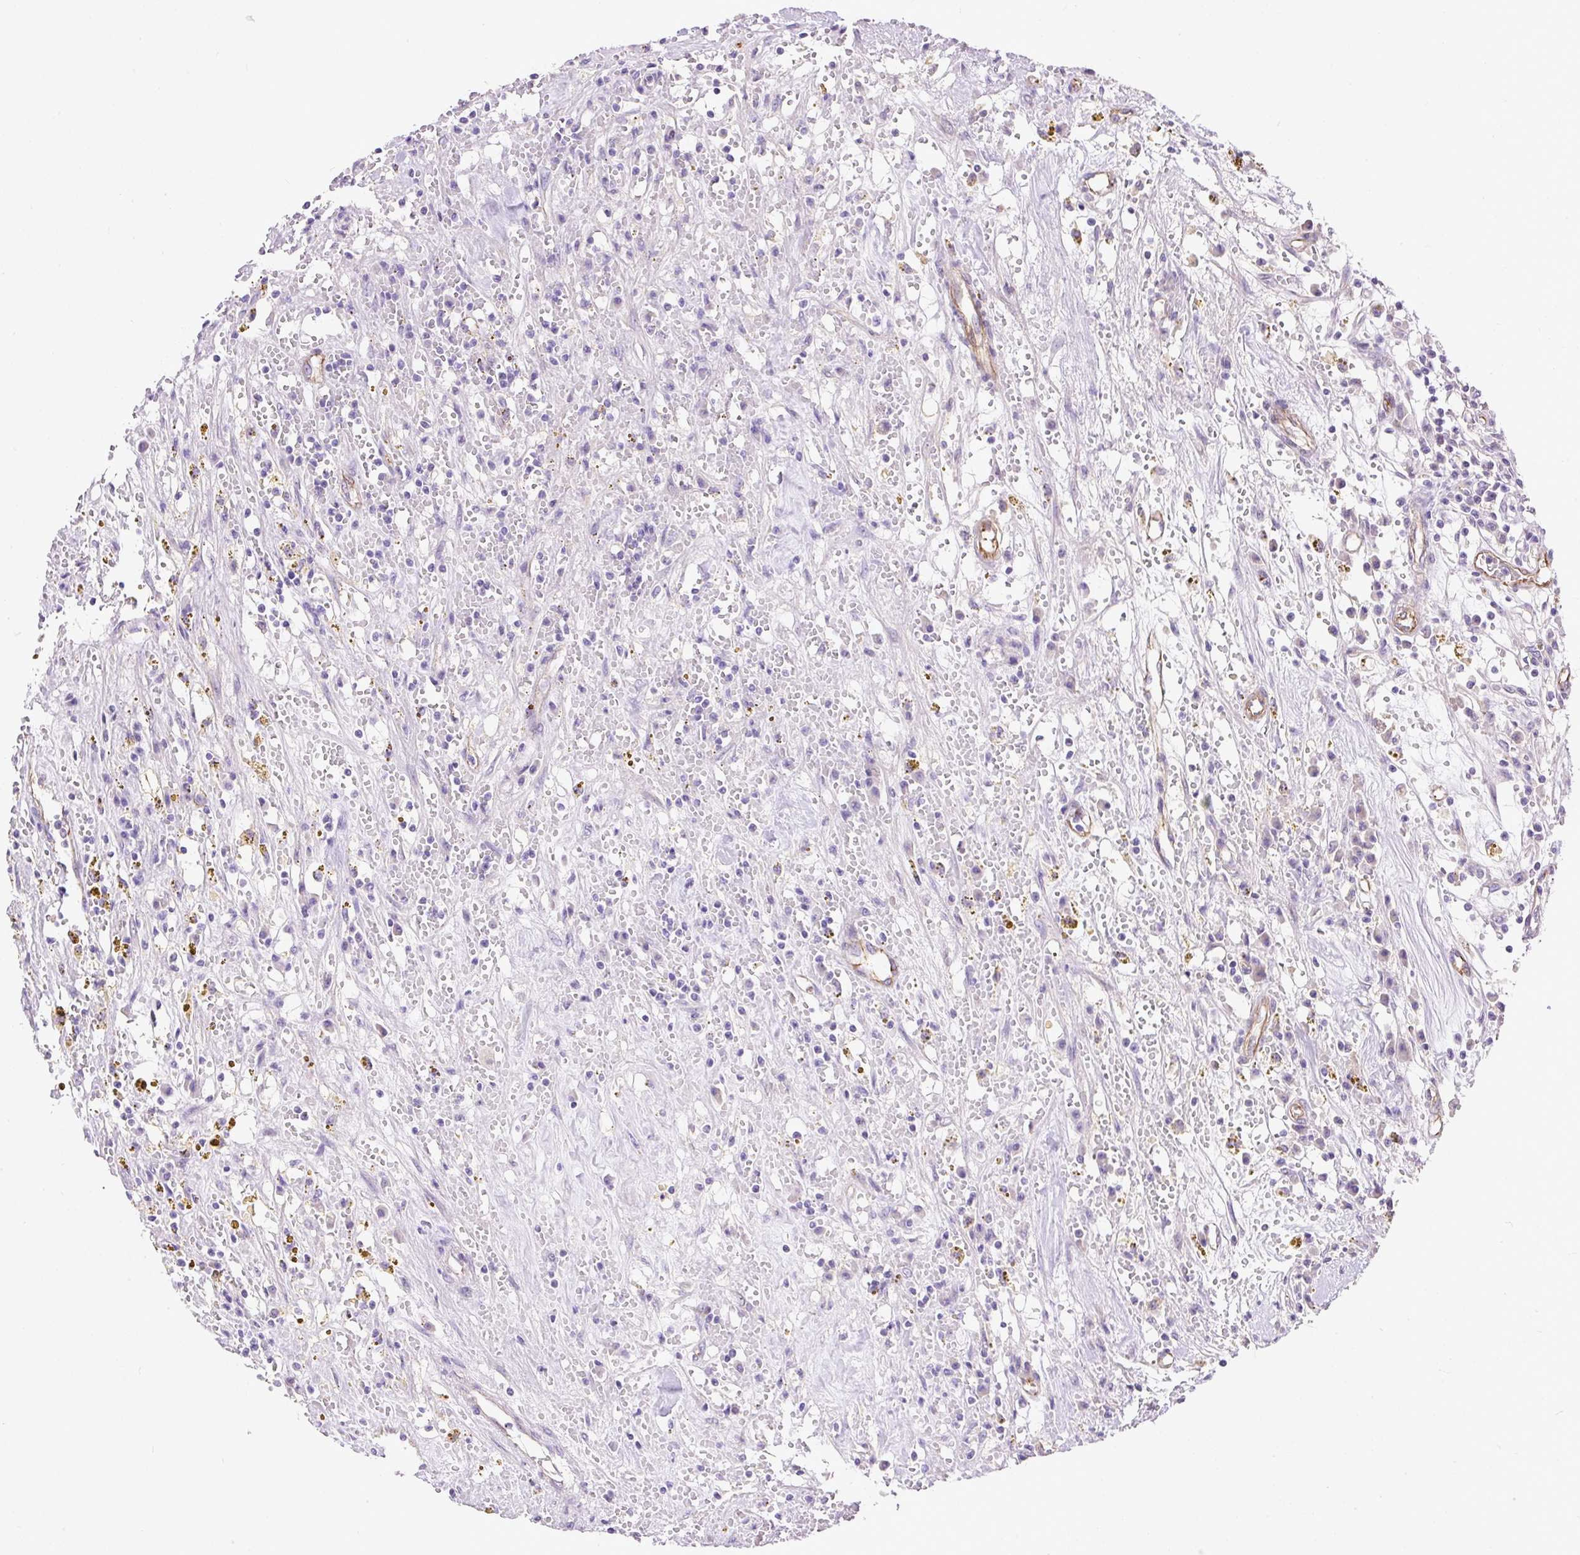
{"staining": {"intensity": "negative", "quantity": "none", "location": "none"}, "tissue": "renal cancer", "cell_type": "Tumor cells", "image_type": "cancer", "snomed": [{"axis": "morphology", "description": "Adenocarcinoma, NOS"}, {"axis": "topography", "description": "Kidney"}], "caption": "The photomicrograph displays no significant expression in tumor cells of adenocarcinoma (renal).", "gene": "MAGEB16", "patient": {"sex": "male", "age": 56}}